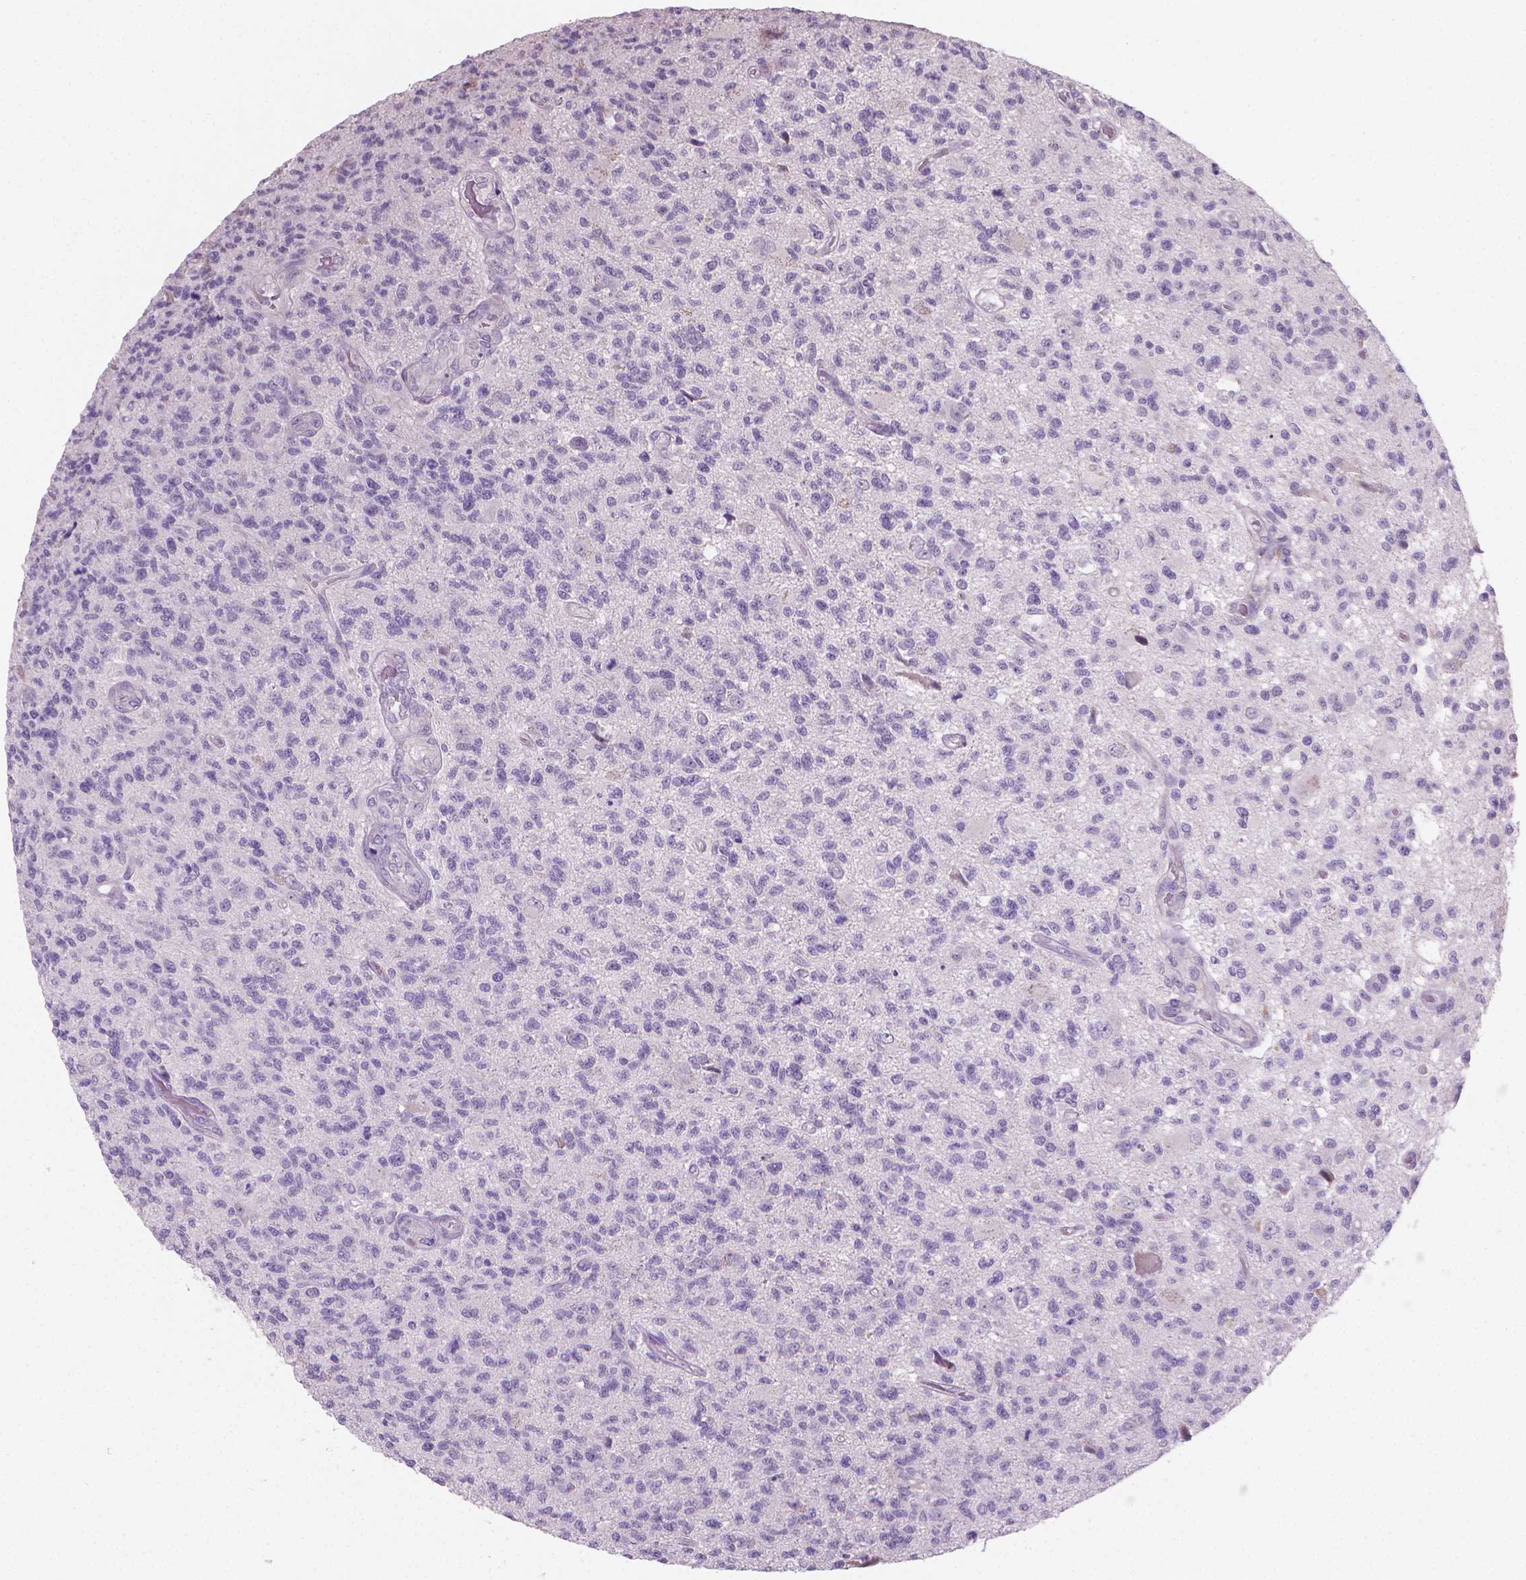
{"staining": {"intensity": "negative", "quantity": "none", "location": "none"}, "tissue": "glioma", "cell_type": "Tumor cells", "image_type": "cancer", "snomed": [{"axis": "morphology", "description": "Glioma, malignant, High grade"}, {"axis": "topography", "description": "Brain"}], "caption": "Human glioma stained for a protein using immunohistochemistry reveals no positivity in tumor cells.", "gene": "GSDMA", "patient": {"sex": "male", "age": 56}}